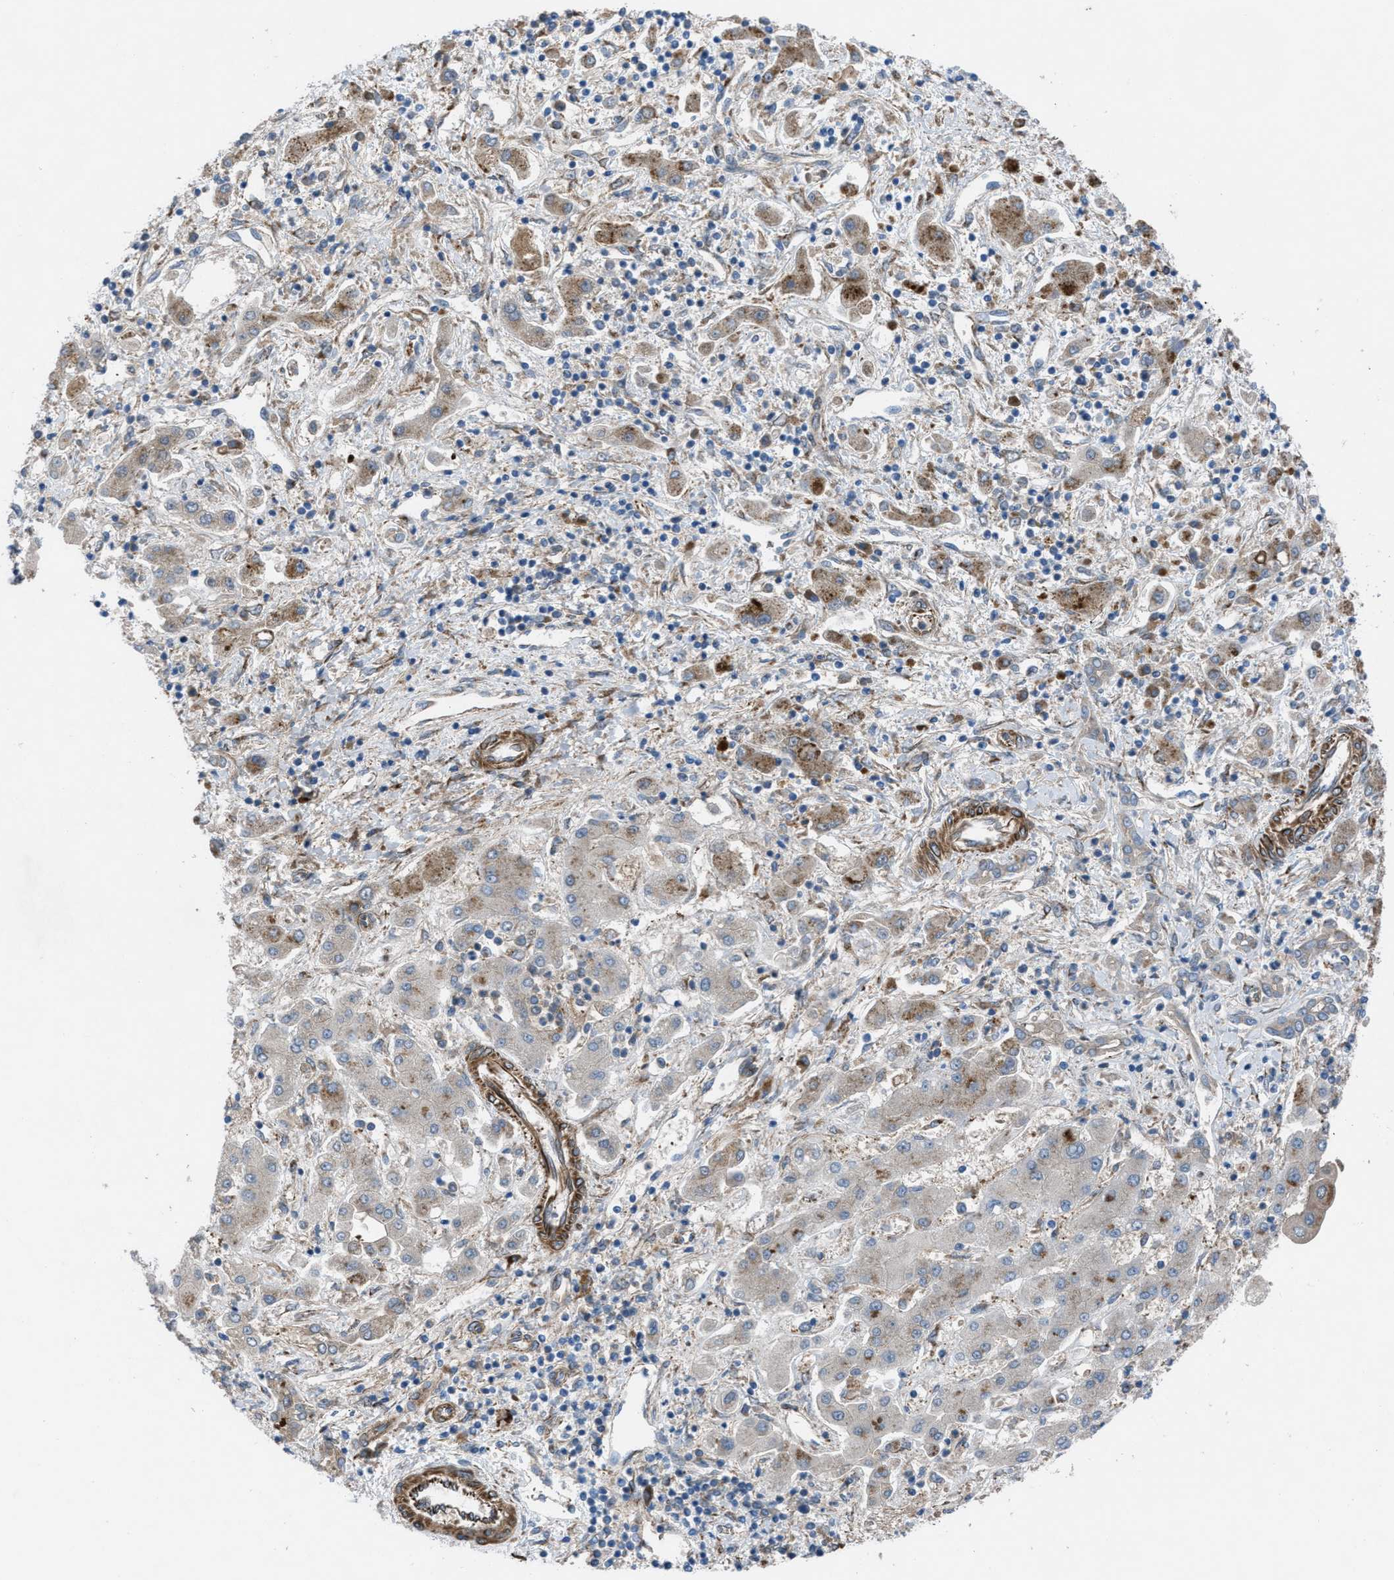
{"staining": {"intensity": "moderate", "quantity": "<25%", "location": "cytoplasmic/membranous"}, "tissue": "liver cancer", "cell_type": "Tumor cells", "image_type": "cancer", "snomed": [{"axis": "morphology", "description": "Cholangiocarcinoma"}, {"axis": "topography", "description": "Liver"}], "caption": "This is a photomicrograph of immunohistochemistry staining of liver cancer, which shows moderate positivity in the cytoplasmic/membranous of tumor cells.", "gene": "SLC6A9", "patient": {"sex": "male", "age": 50}}